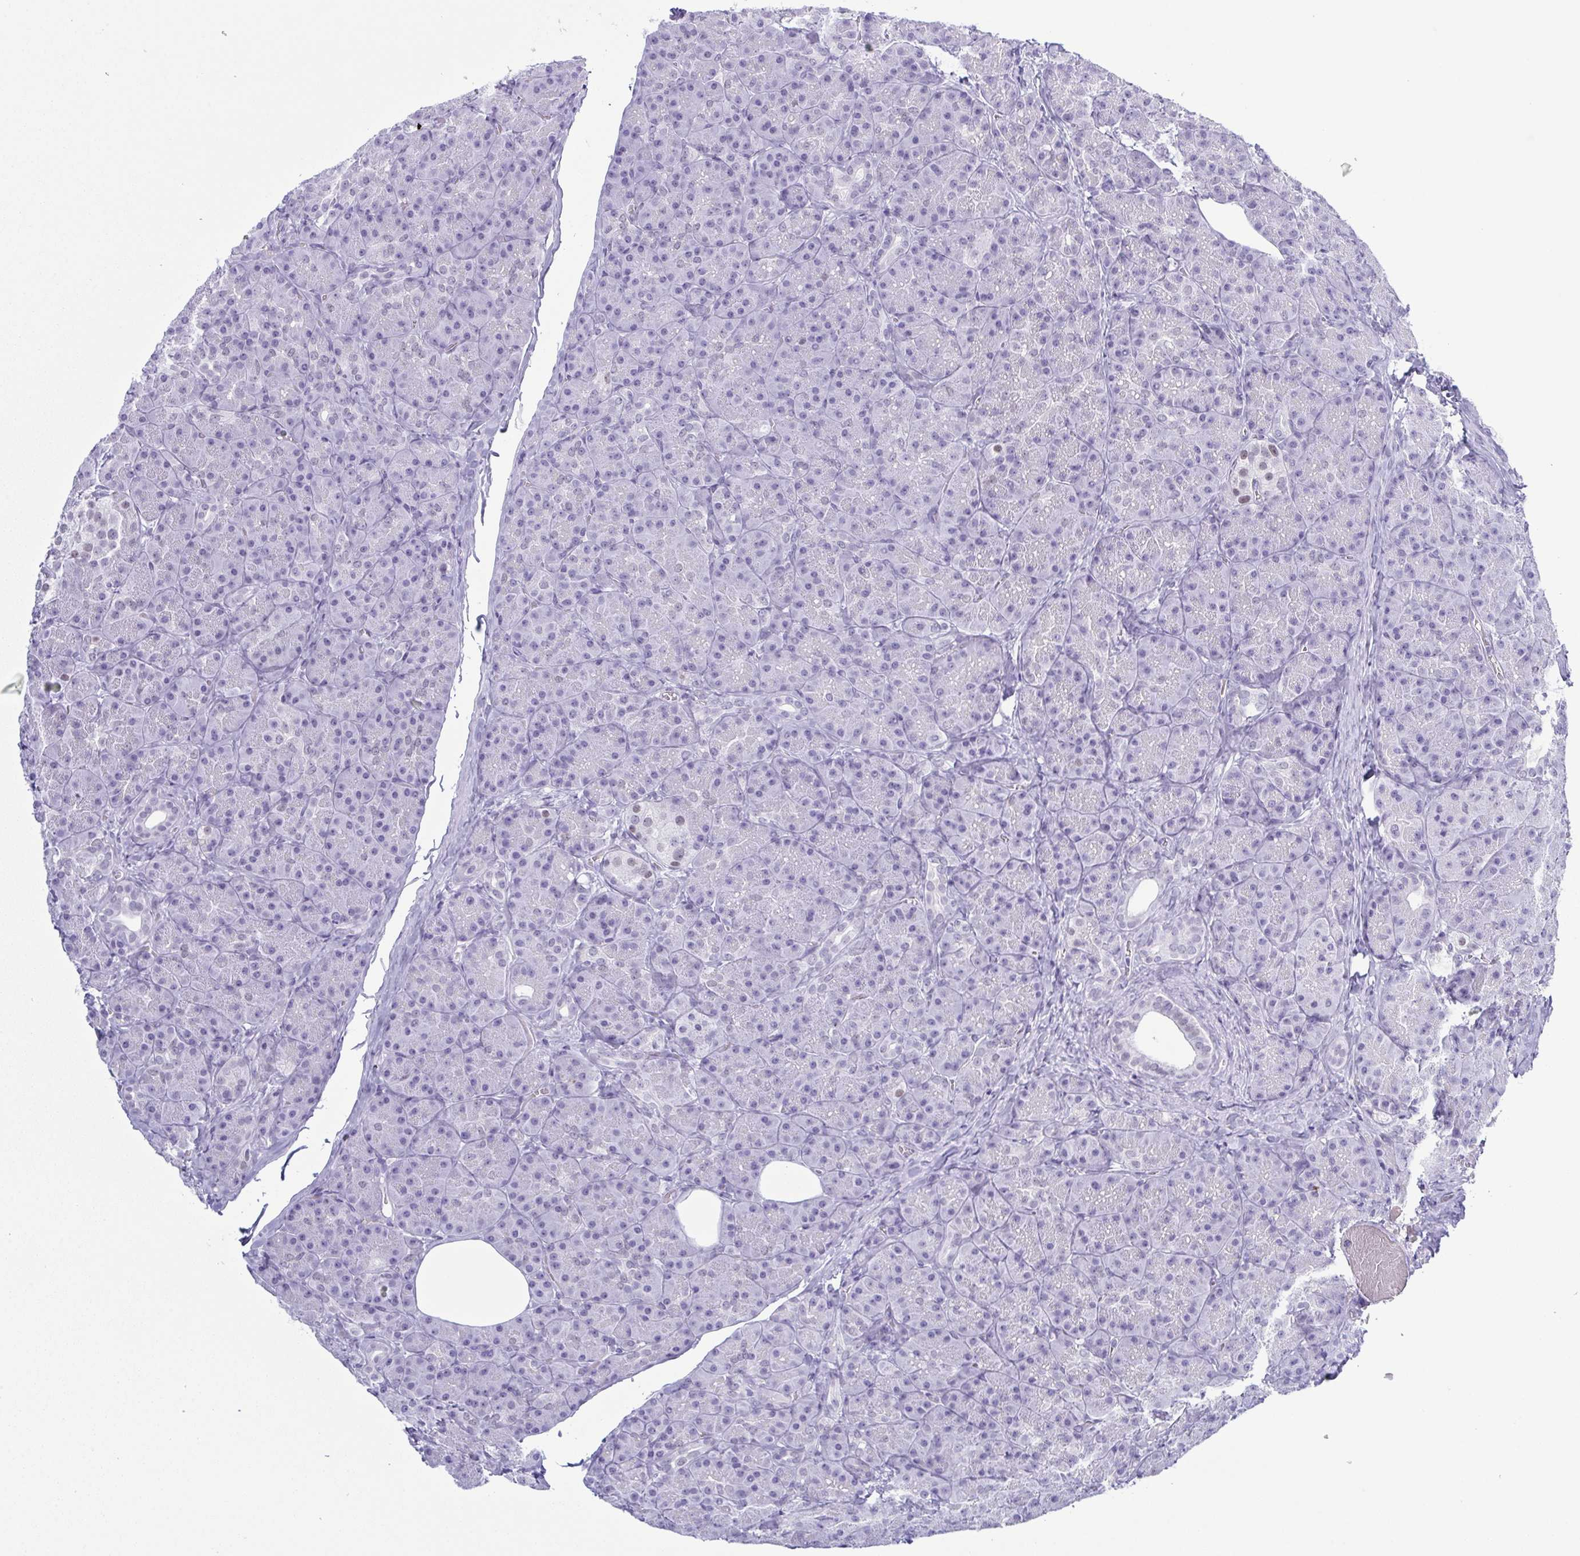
{"staining": {"intensity": "negative", "quantity": "none", "location": "none"}, "tissue": "pancreas", "cell_type": "Exocrine glandular cells", "image_type": "normal", "snomed": [{"axis": "morphology", "description": "Normal tissue, NOS"}, {"axis": "topography", "description": "Pancreas"}], "caption": "A micrograph of pancreas stained for a protein demonstrates no brown staining in exocrine glandular cells.", "gene": "SUGP2", "patient": {"sex": "male", "age": 57}}